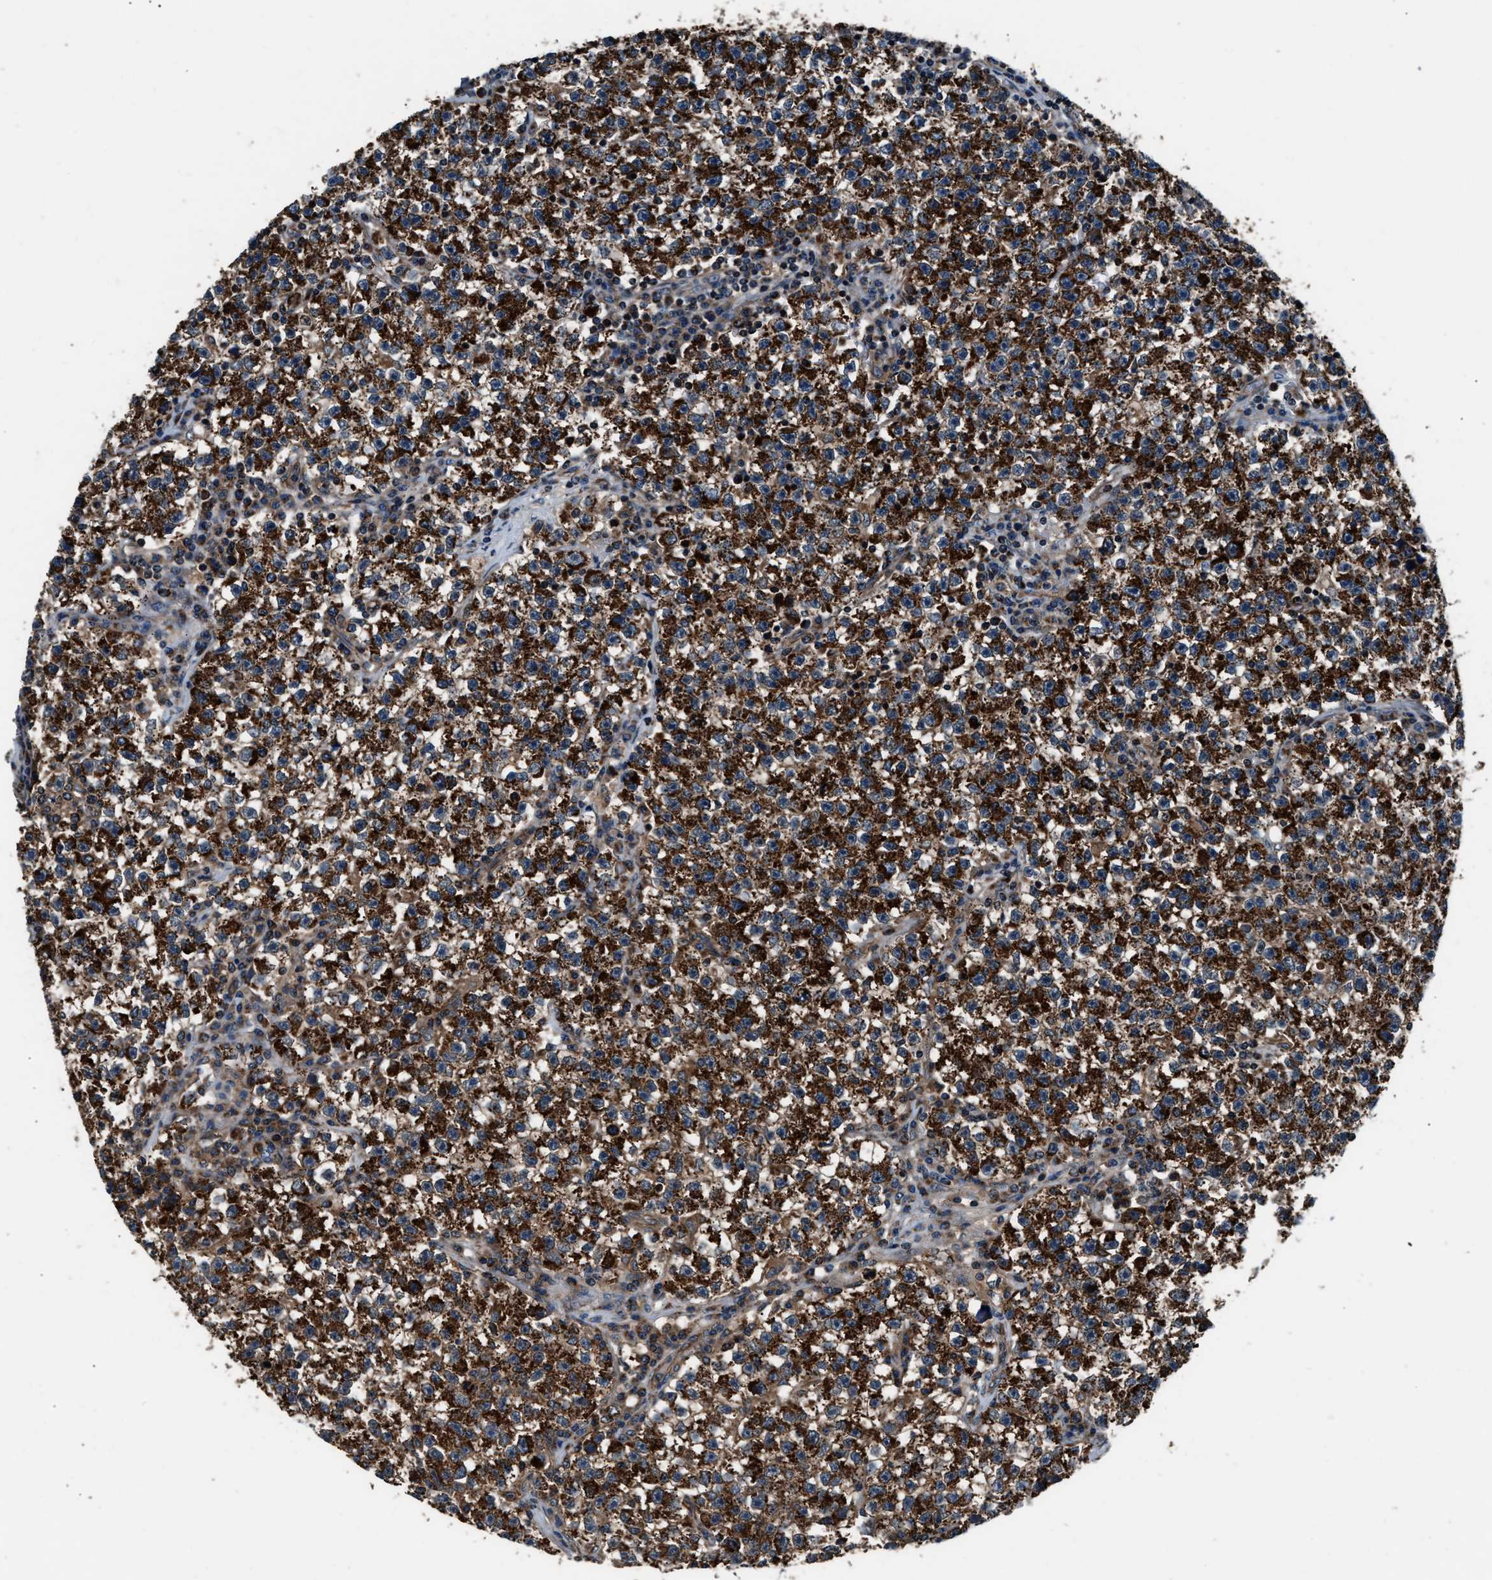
{"staining": {"intensity": "strong", "quantity": ">75%", "location": "cytoplasmic/membranous"}, "tissue": "testis cancer", "cell_type": "Tumor cells", "image_type": "cancer", "snomed": [{"axis": "morphology", "description": "Seminoma, NOS"}, {"axis": "topography", "description": "Testis"}], "caption": "Immunohistochemical staining of human seminoma (testis) exhibits high levels of strong cytoplasmic/membranous staining in approximately >75% of tumor cells.", "gene": "GGCT", "patient": {"sex": "male", "age": 22}}